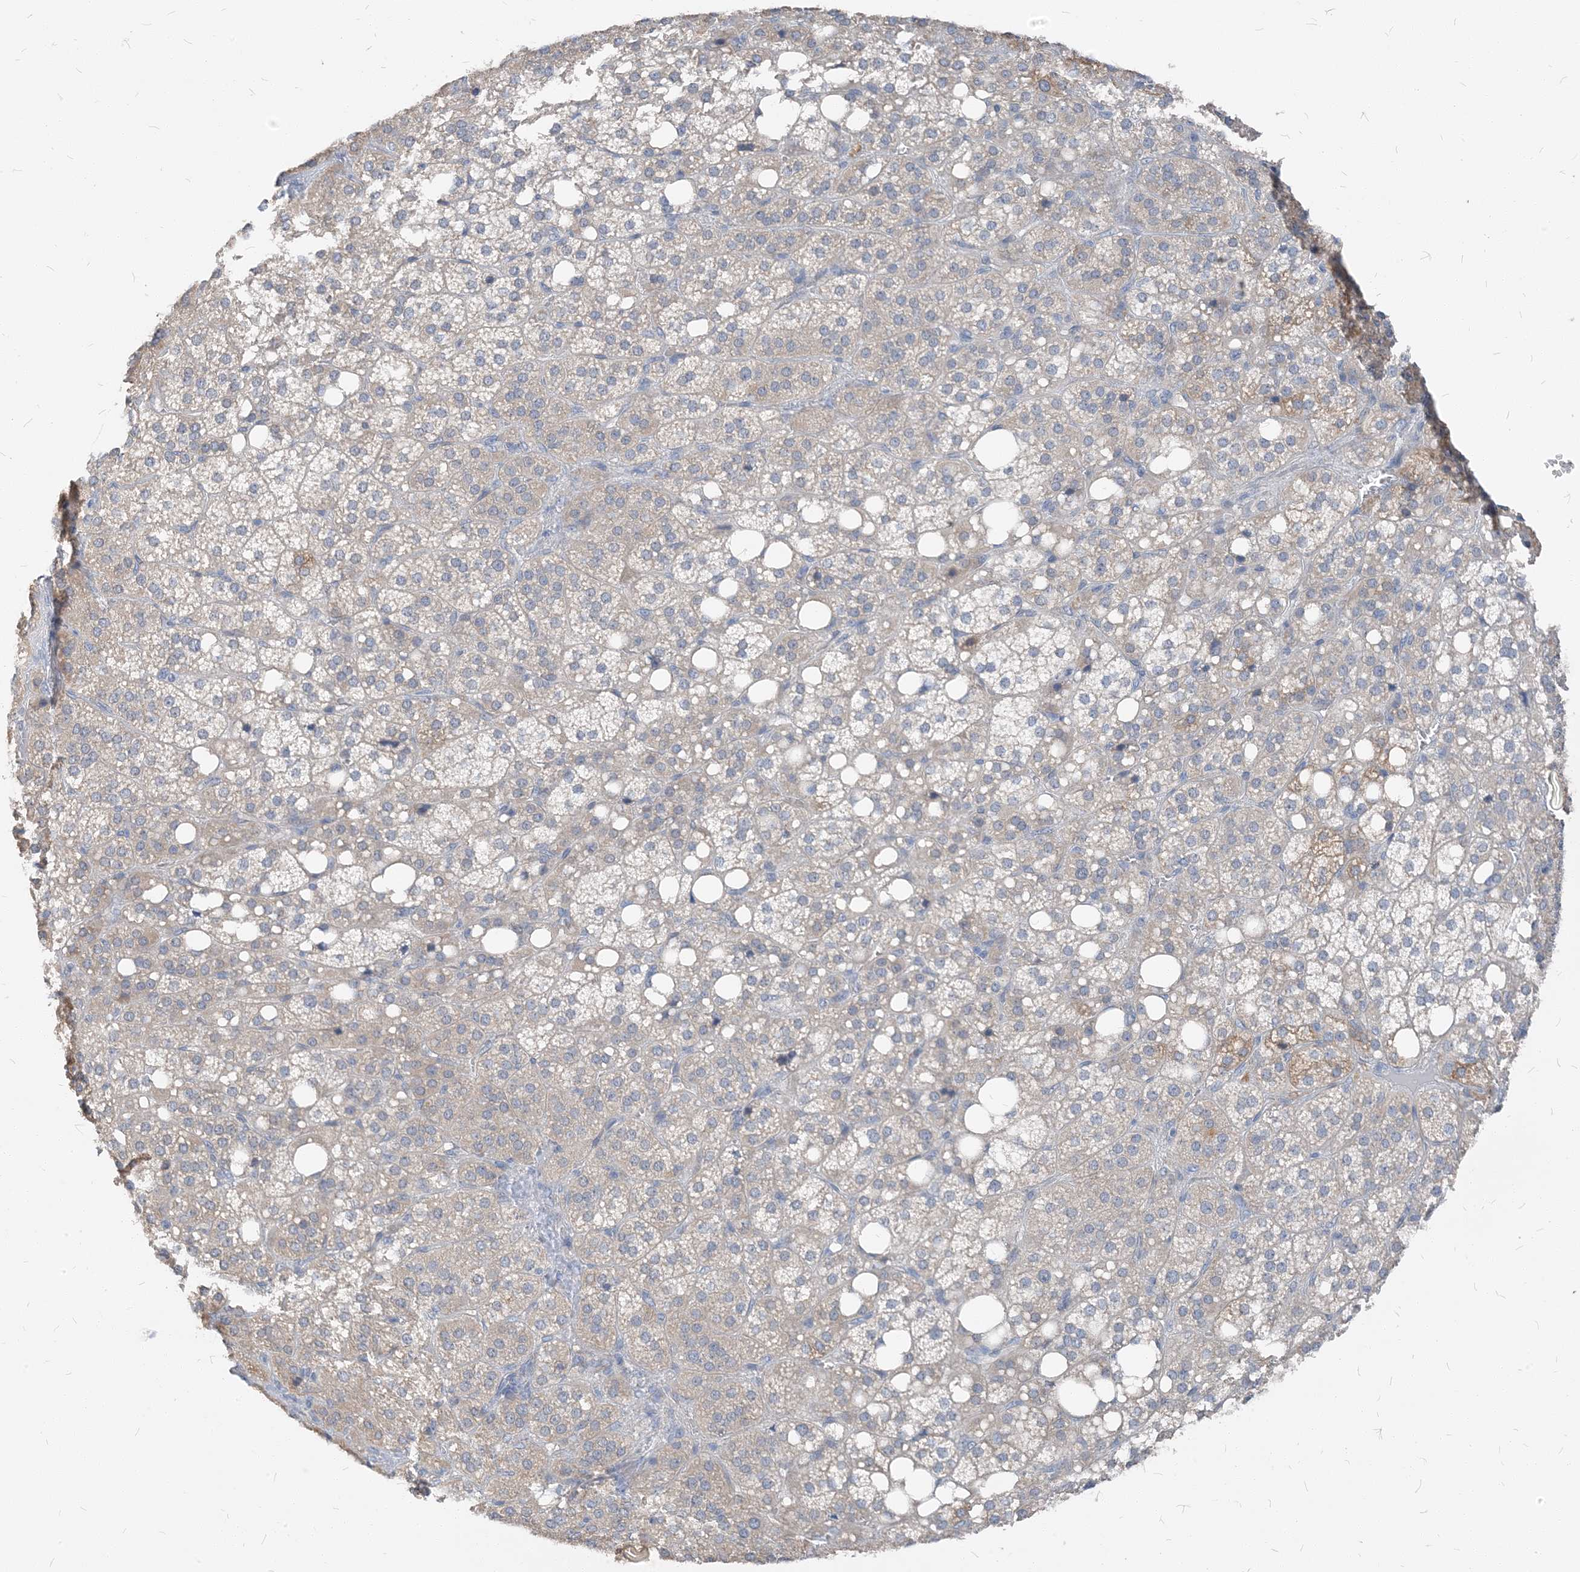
{"staining": {"intensity": "moderate", "quantity": "<25%", "location": "cytoplasmic/membranous"}, "tissue": "adrenal gland", "cell_type": "Glandular cells", "image_type": "normal", "snomed": [{"axis": "morphology", "description": "Normal tissue, NOS"}, {"axis": "topography", "description": "Adrenal gland"}], "caption": "The immunohistochemical stain shows moderate cytoplasmic/membranous staining in glandular cells of normal adrenal gland.", "gene": "NCOA7", "patient": {"sex": "female", "age": 59}}